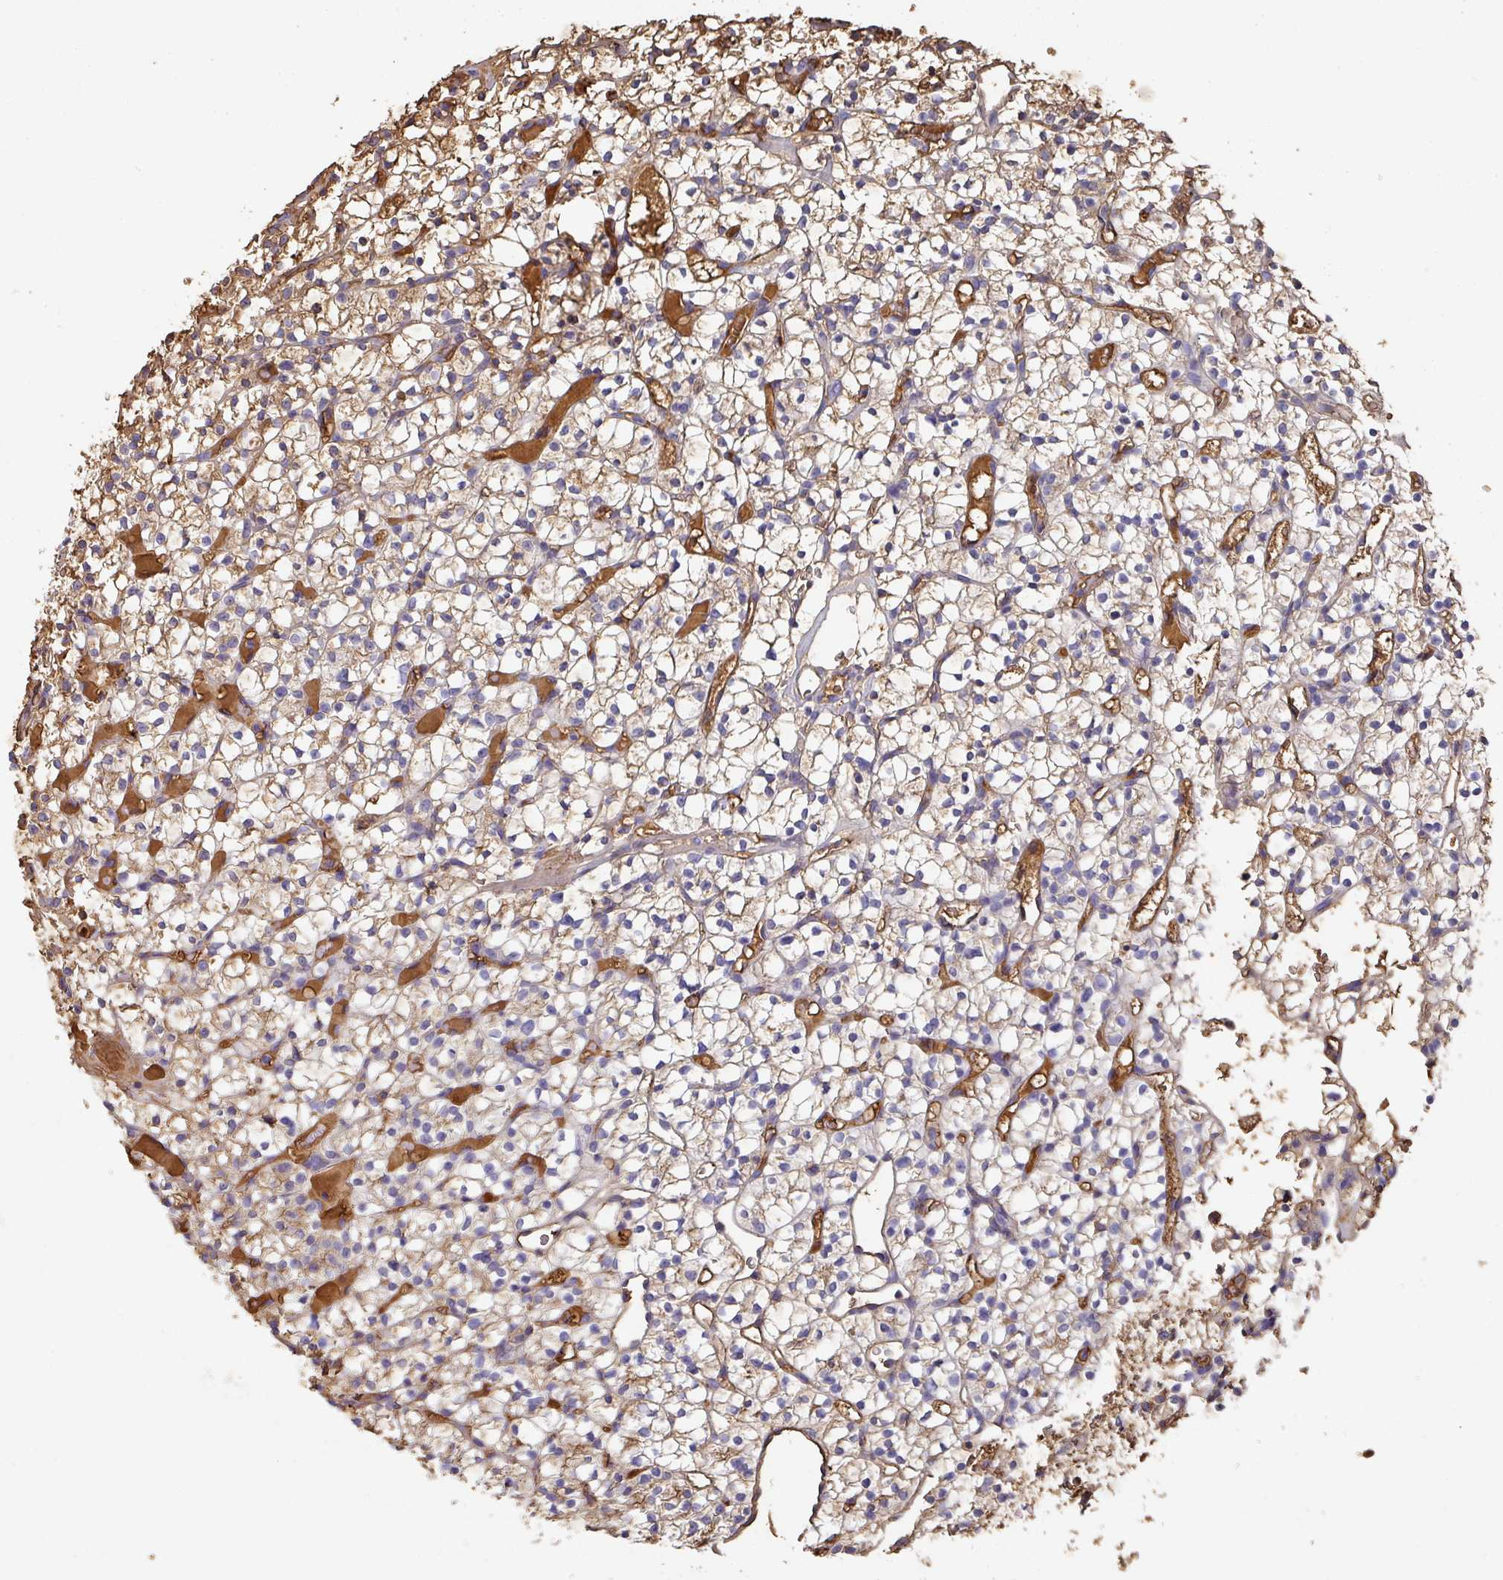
{"staining": {"intensity": "moderate", "quantity": "<25%", "location": "cytoplasmic/membranous"}, "tissue": "renal cancer", "cell_type": "Tumor cells", "image_type": "cancer", "snomed": [{"axis": "morphology", "description": "Adenocarcinoma, NOS"}, {"axis": "topography", "description": "Kidney"}], "caption": "IHC of renal cancer (adenocarcinoma) exhibits low levels of moderate cytoplasmic/membranous positivity in about <25% of tumor cells. The staining was performed using DAB to visualize the protein expression in brown, while the nuclei were stained in blue with hematoxylin (Magnification: 20x).", "gene": "ALB", "patient": {"sex": "female", "age": 64}}